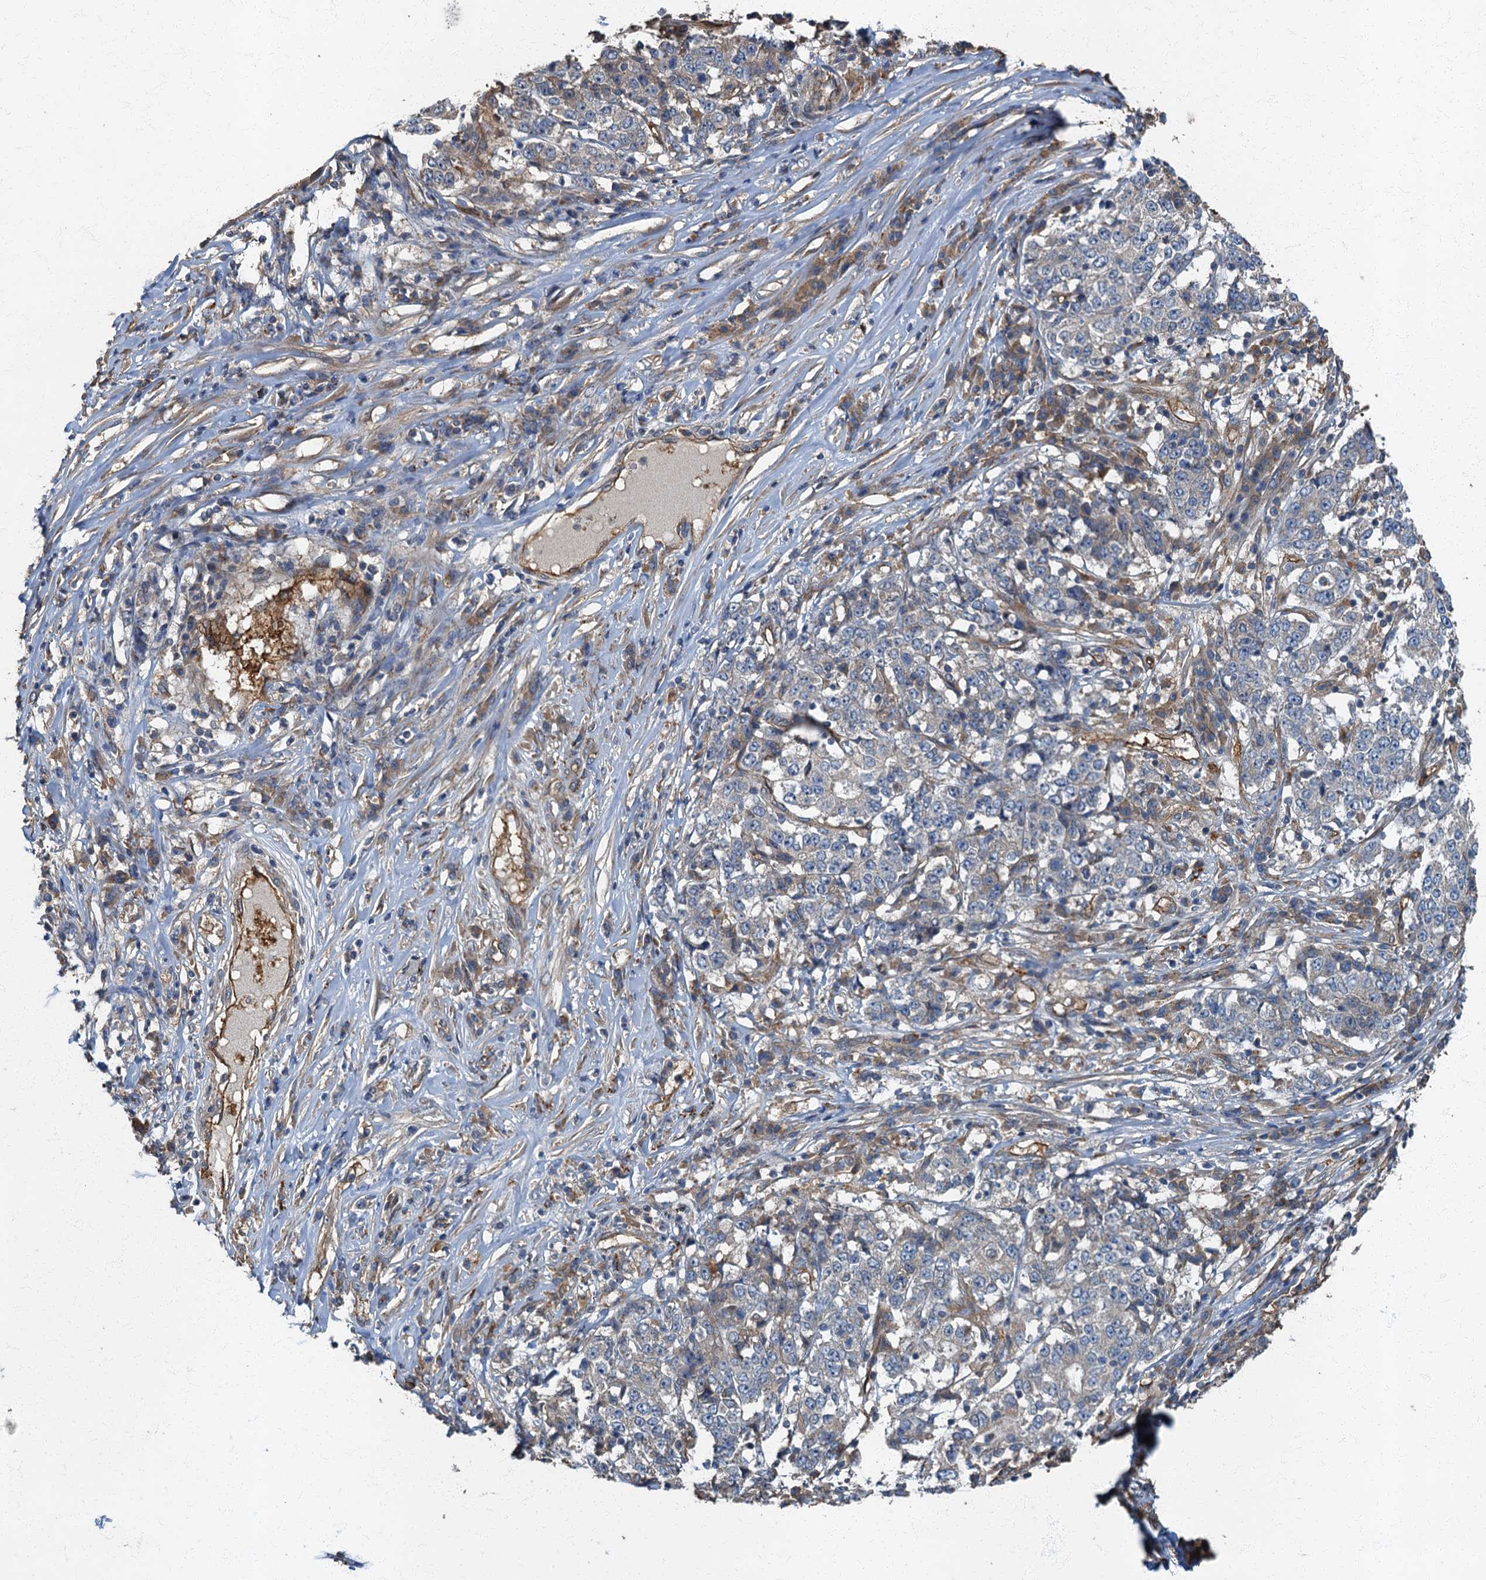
{"staining": {"intensity": "negative", "quantity": "none", "location": "none"}, "tissue": "stomach cancer", "cell_type": "Tumor cells", "image_type": "cancer", "snomed": [{"axis": "morphology", "description": "Adenocarcinoma, NOS"}, {"axis": "topography", "description": "Stomach"}], "caption": "IHC image of human stomach cancer (adenocarcinoma) stained for a protein (brown), which demonstrates no positivity in tumor cells.", "gene": "ARL11", "patient": {"sex": "male", "age": 59}}